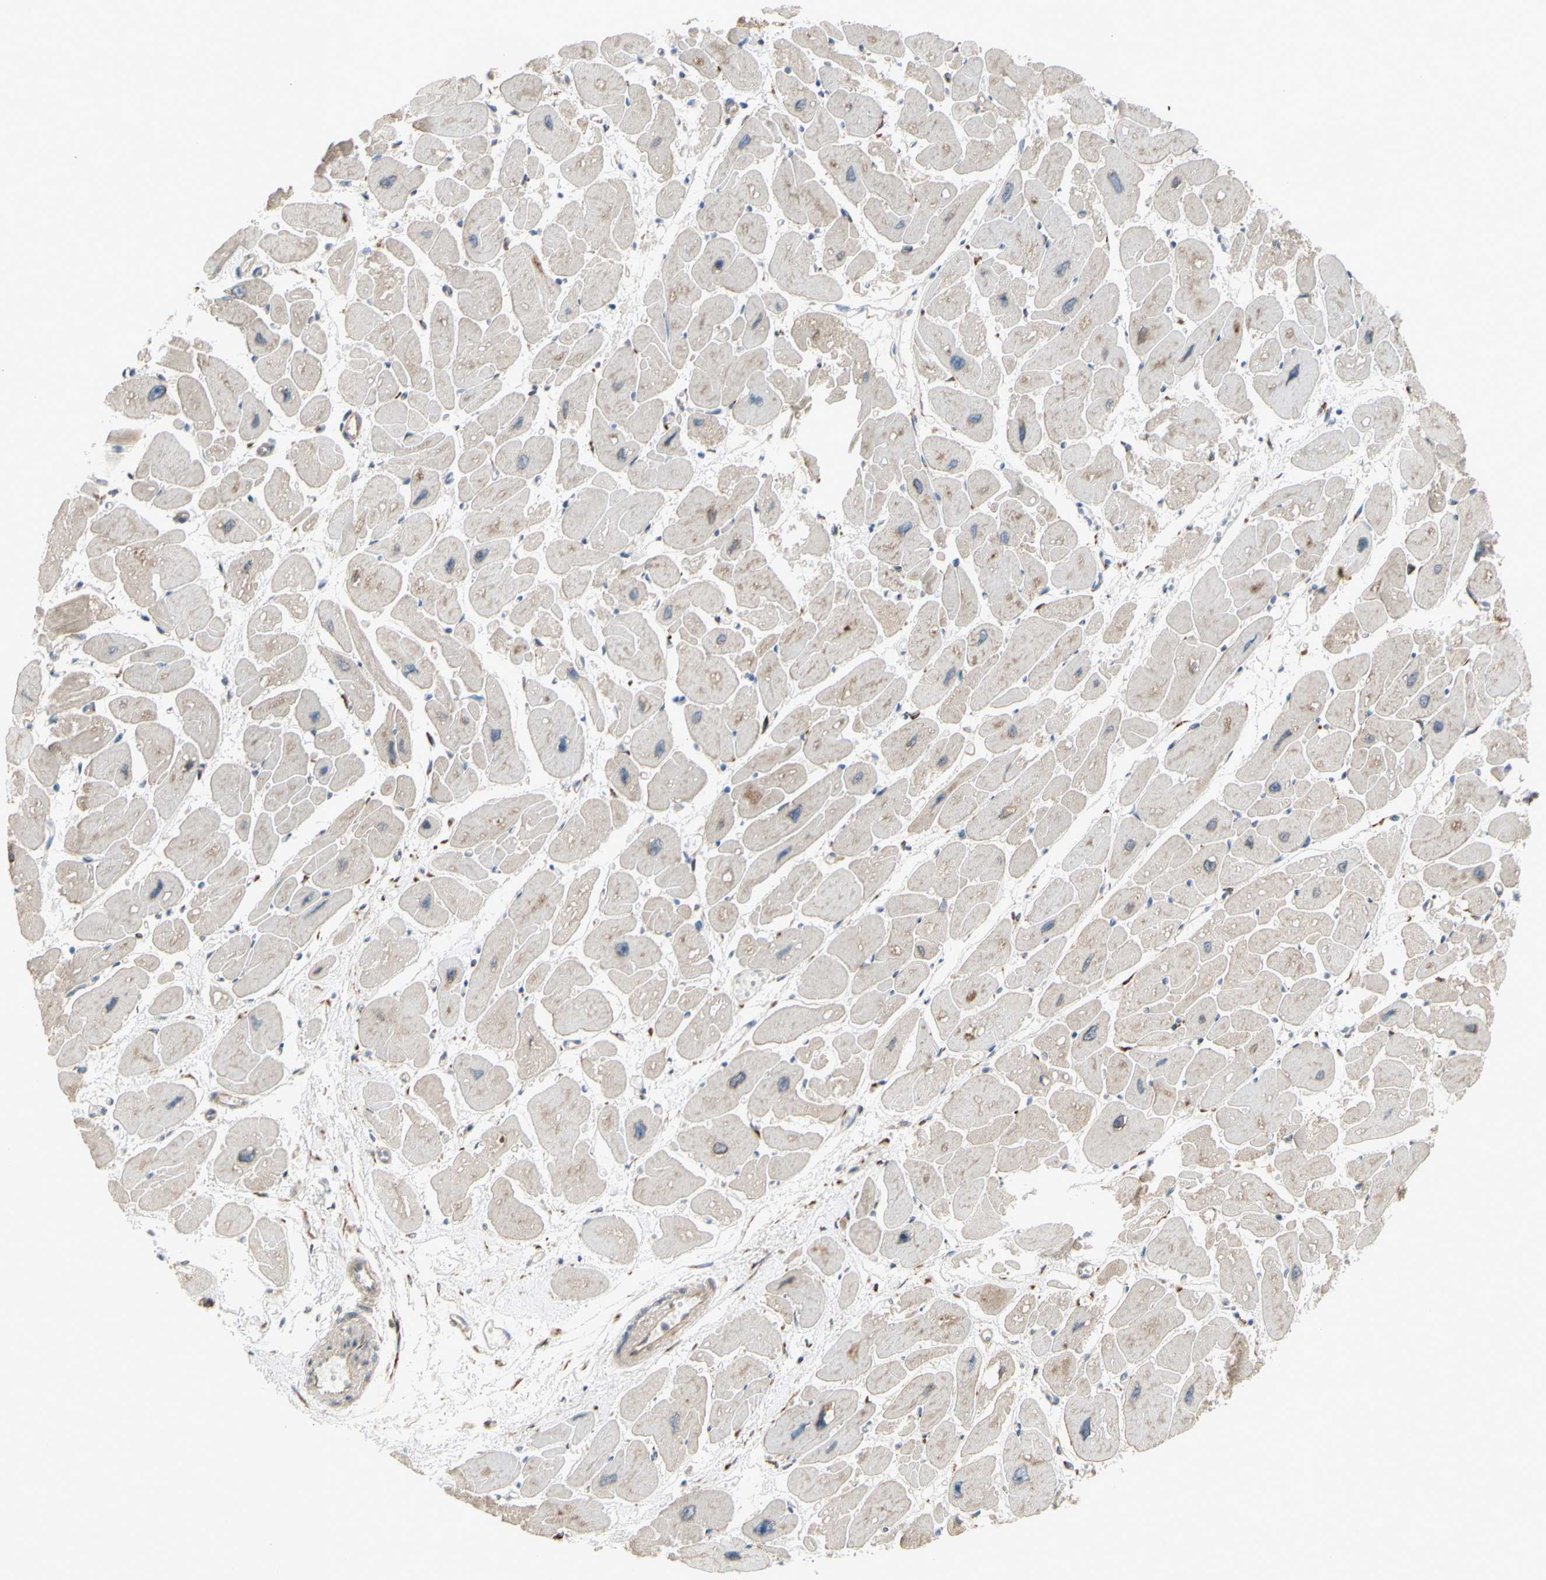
{"staining": {"intensity": "moderate", "quantity": "25%-75%", "location": "cytoplasmic/membranous"}, "tissue": "heart muscle", "cell_type": "Cardiomyocytes", "image_type": "normal", "snomed": [{"axis": "morphology", "description": "Normal tissue, NOS"}, {"axis": "topography", "description": "Heart"}], "caption": "This photomicrograph exhibits benign heart muscle stained with immunohistochemistry to label a protein in brown. The cytoplasmic/membranous of cardiomyocytes show moderate positivity for the protein. Nuclei are counter-stained blue.", "gene": "SLC39A9", "patient": {"sex": "female", "age": 54}}